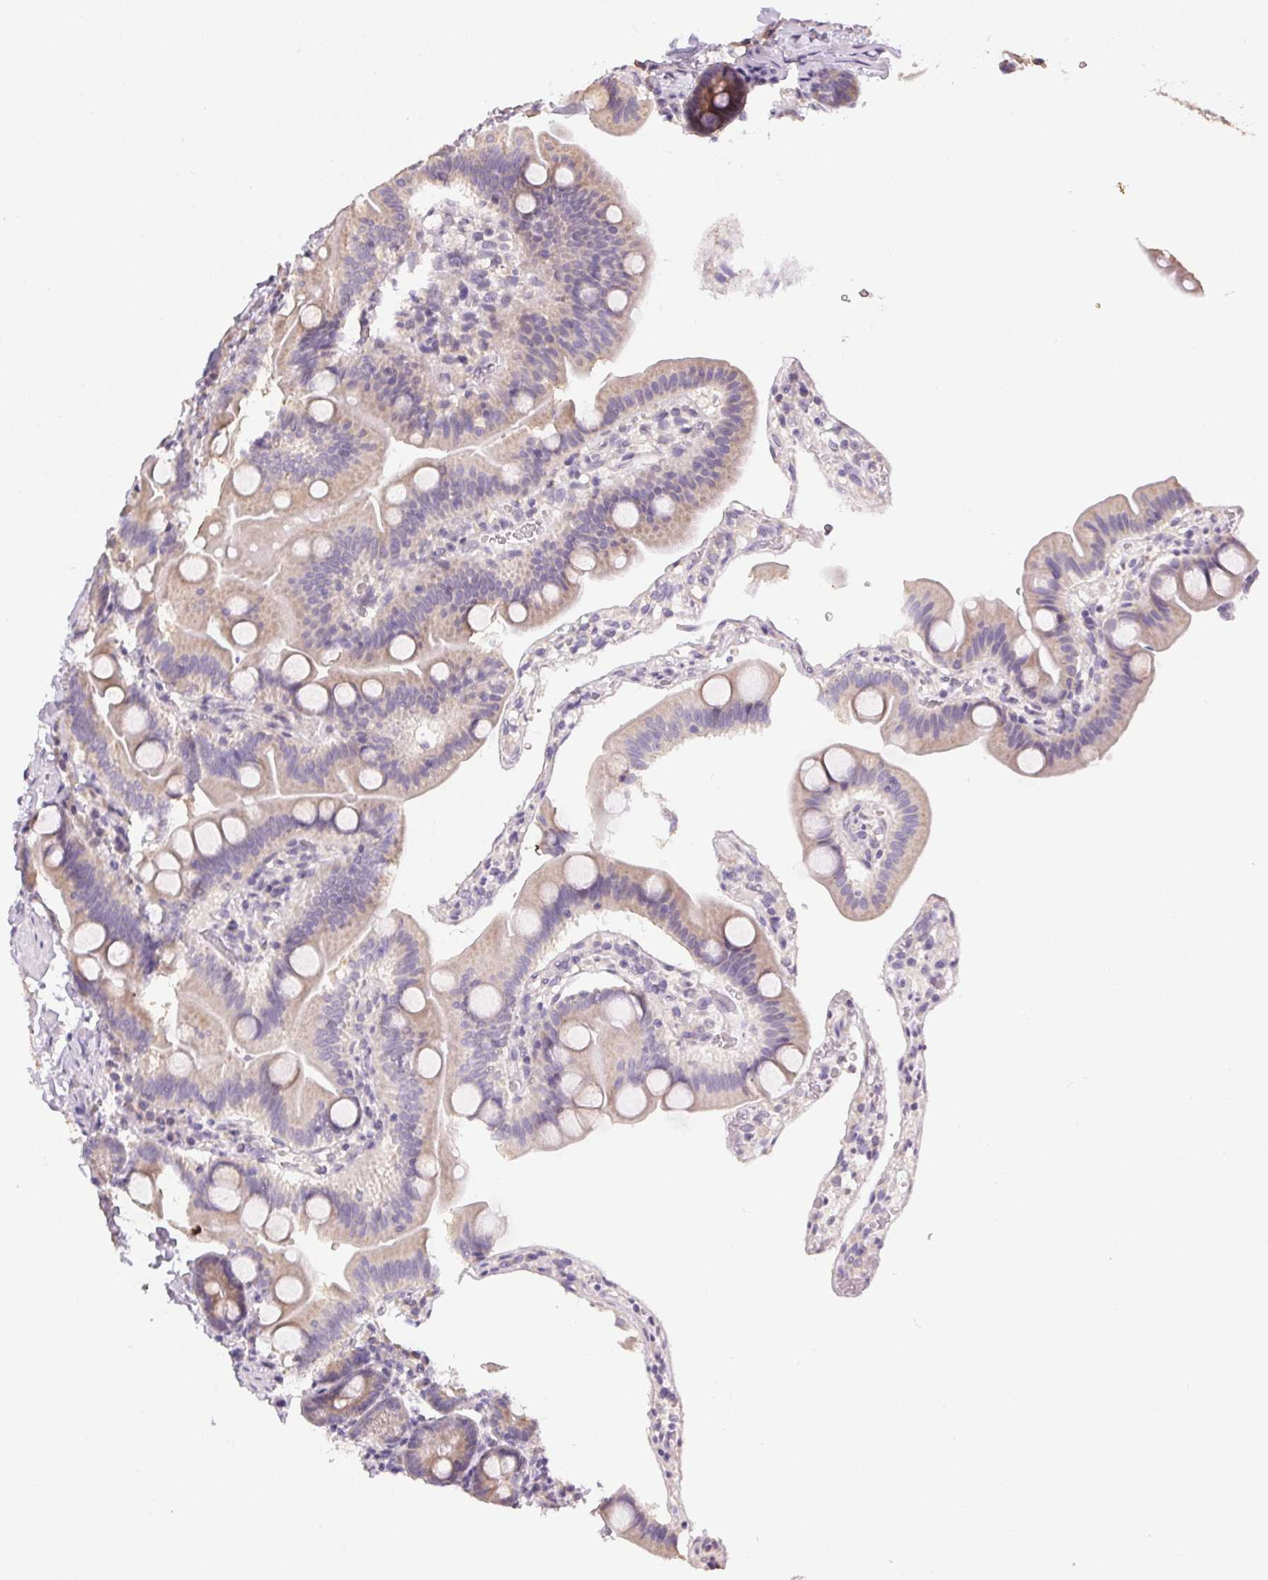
{"staining": {"intensity": "weak", "quantity": "25%-75%", "location": "cytoplasmic/membranous"}, "tissue": "duodenum", "cell_type": "Glandular cells", "image_type": "normal", "snomed": [{"axis": "morphology", "description": "Normal tissue, NOS"}, {"axis": "topography", "description": "Pancreas"}, {"axis": "topography", "description": "Duodenum"}], "caption": "Immunohistochemical staining of benign human duodenum displays weak cytoplasmic/membranous protein expression in about 25%-75% of glandular cells. Immunohistochemistry (ihc) stains the protein of interest in brown and the nuclei are stained blue.", "gene": "SPACA9", "patient": {"sex": "male", "age": 59}}